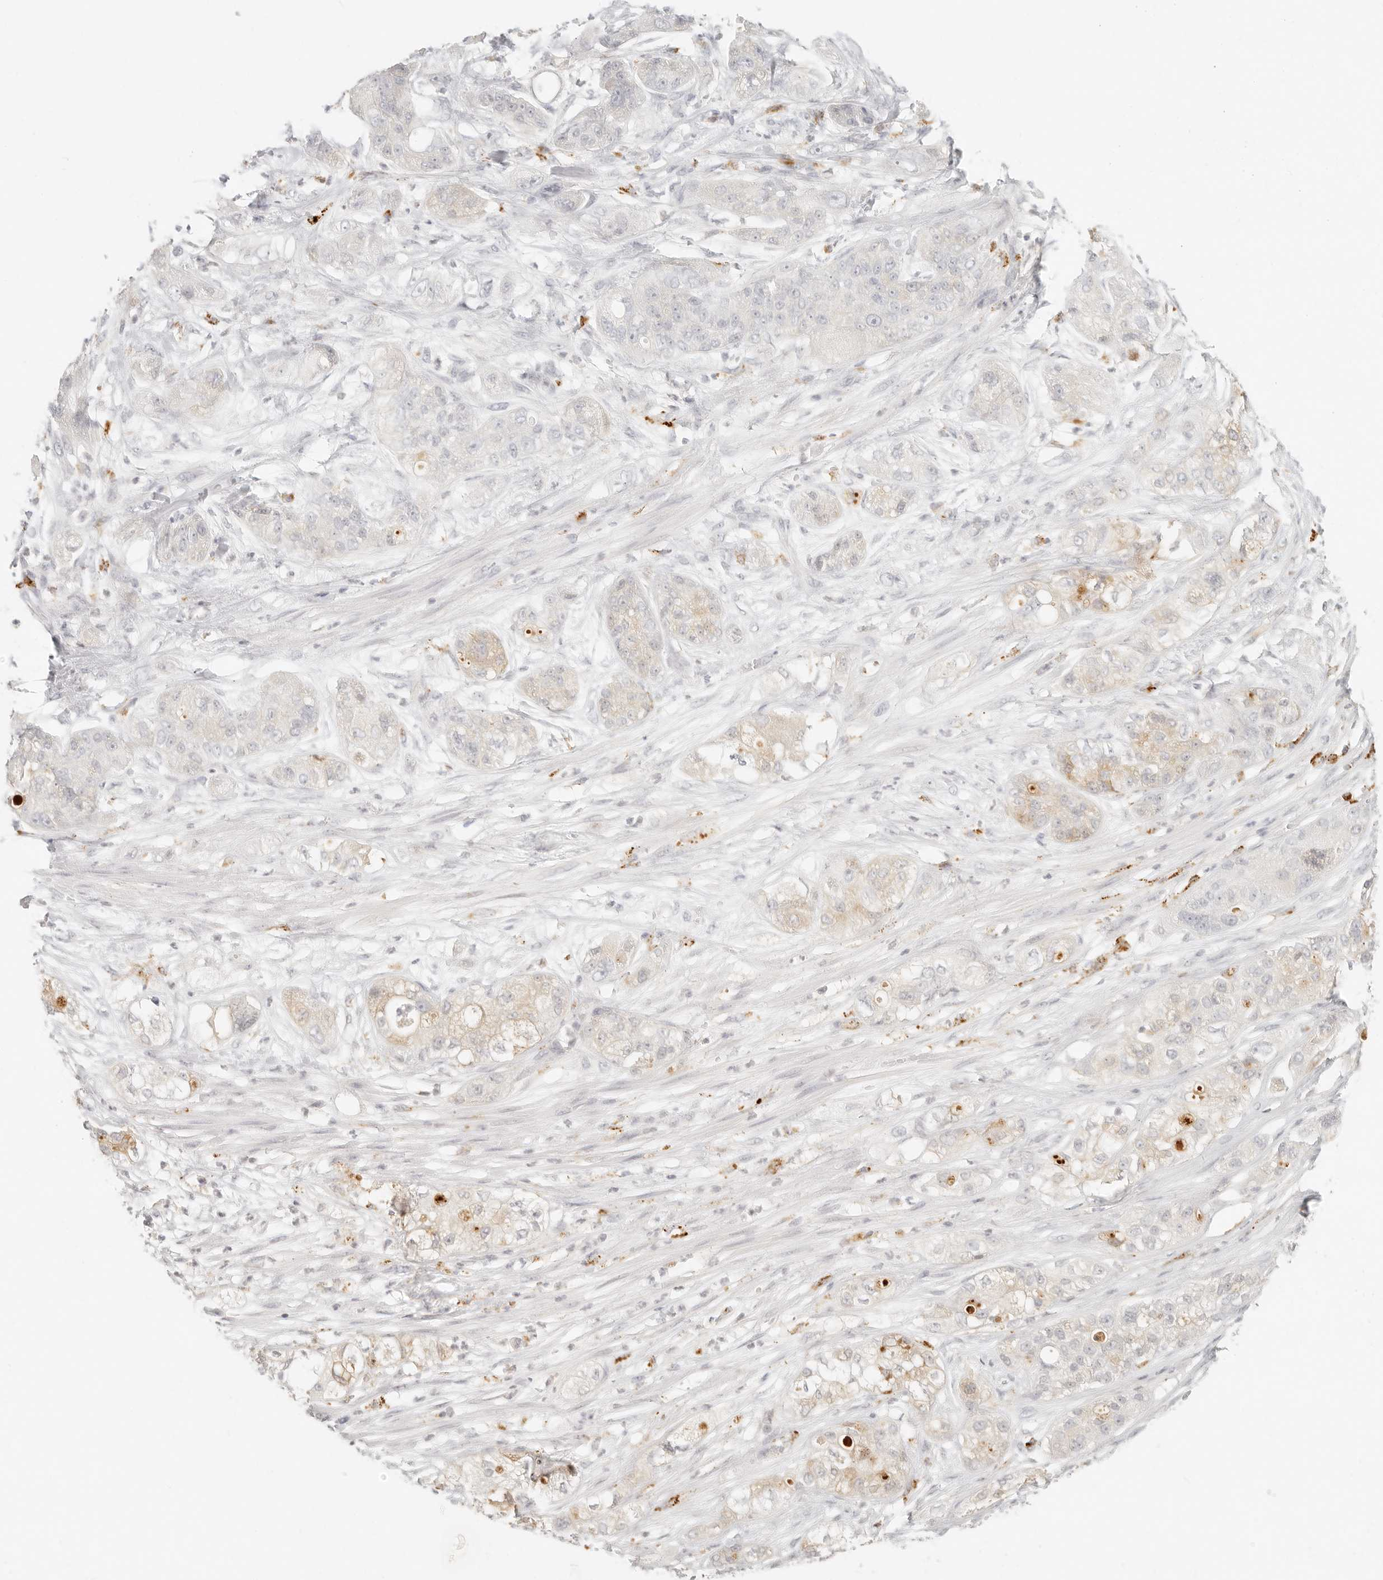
{"staining": {"intensity": "weak", "quantity": "<25%", "location": "cytoplasmic/membranous"}, "tissue": "pancreatic cancer", "cell_type": "Tumor cells", "image_type": "cancer", "snomed": [{"axis": "morphology", "description": "Adenocarcinoma, NOS"}, {"axis": "topography", "description": "Pancreas"}], "caption": "DAB immunohistochemical staining of human pancreatic cancer (adenocarcinoma) shows no significant staining in tumor cells.", "gene": "RNASET2", "patient": {"sex": "female", "age": 78}}